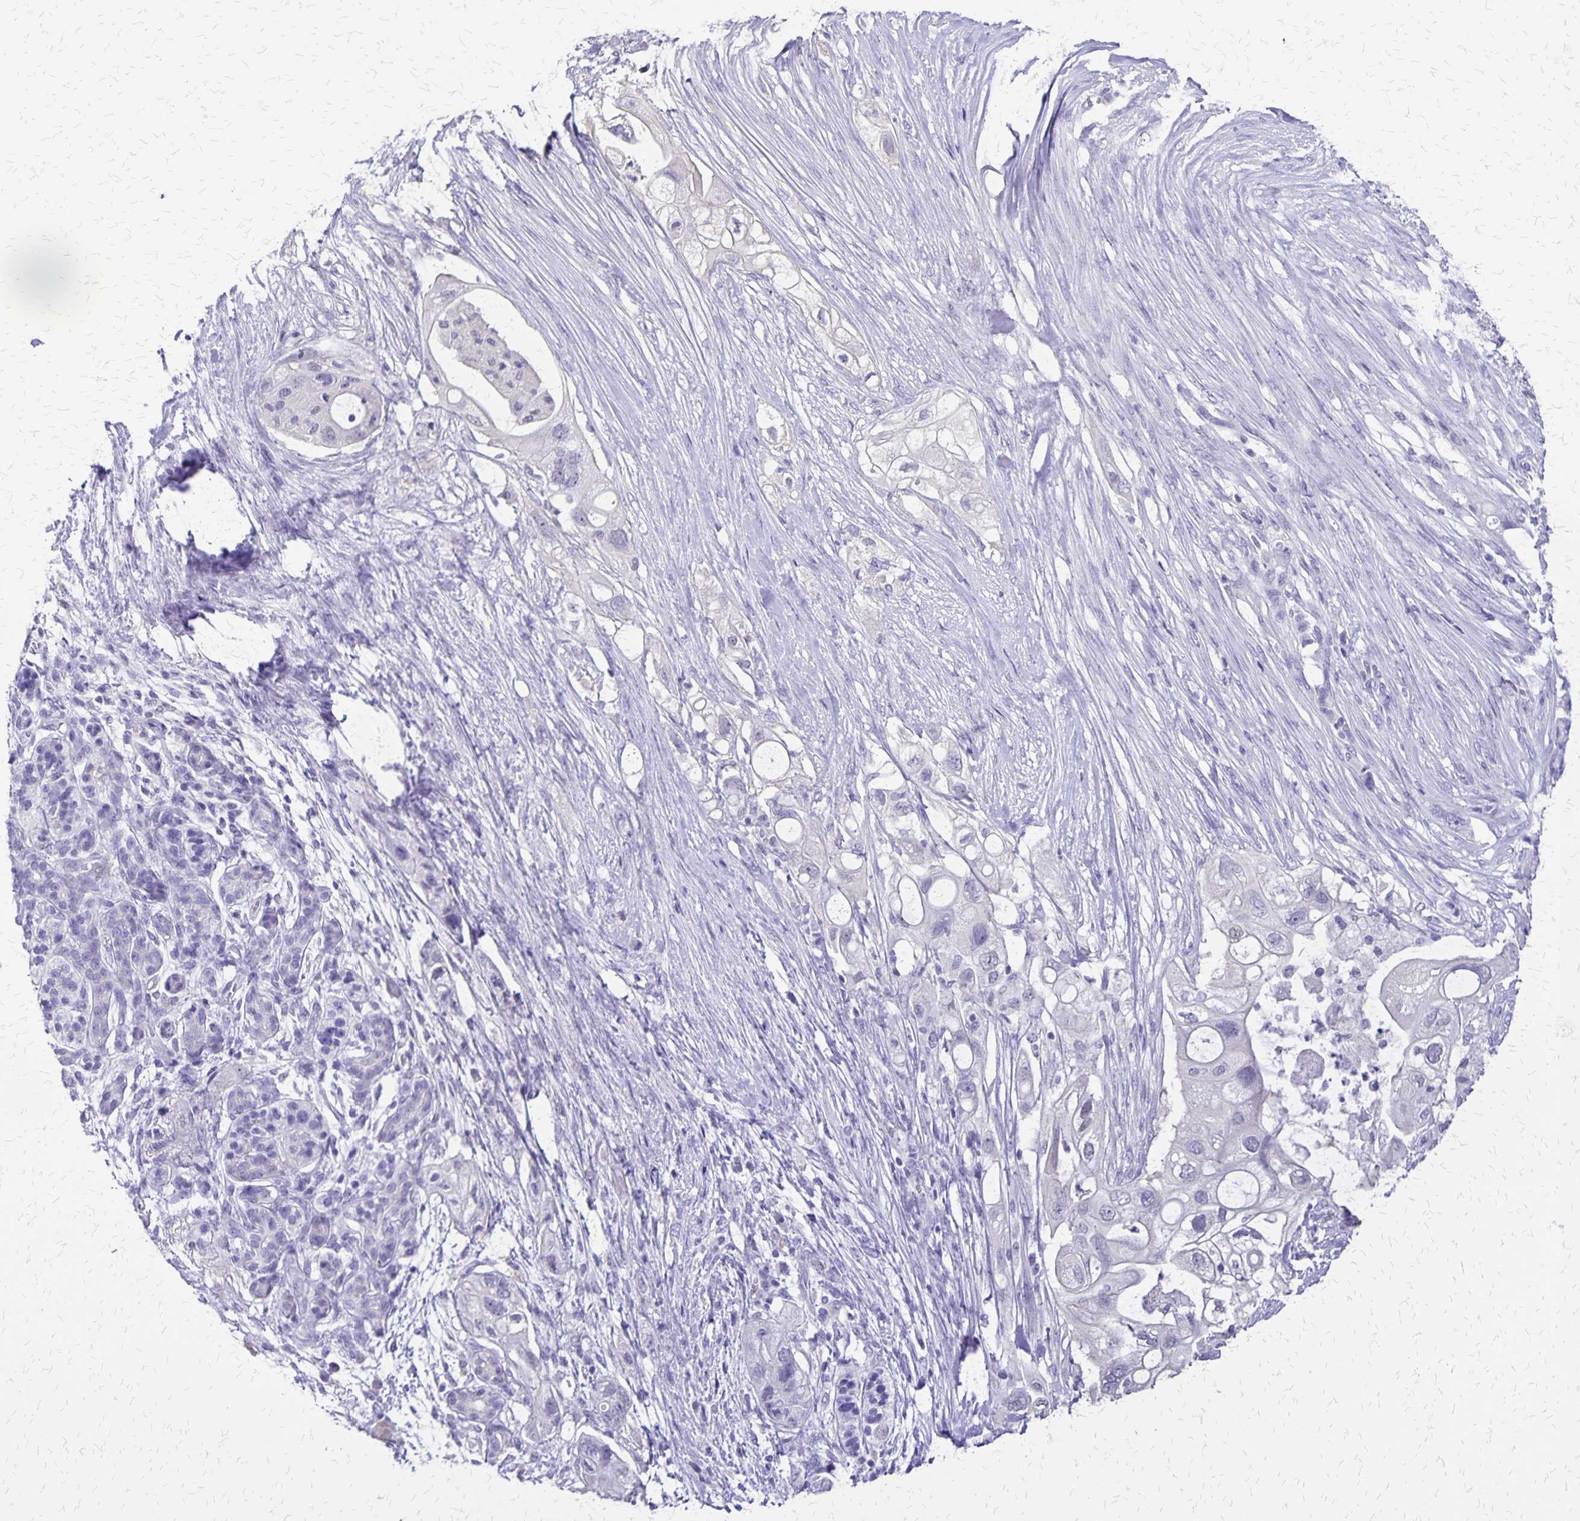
{"staining": {"intensity": "negative", "quantity": "none", "location": "none"}, "tissue": "pancreatic cancer", "cell_type": "Tumor cells", "image_type": "cancer", "snomed": [{"axis": "morphology", "description": "Adenocarcinoma, NOS"}, {"axis": "topography", "description": "Pancreas"}], "caption": "The IHC micrograph has no significant staining in tumor cells of pancreatic adenocarcinoma tissue.", "gene": "SI", "patient": {"sex": "female", "age": 72}}